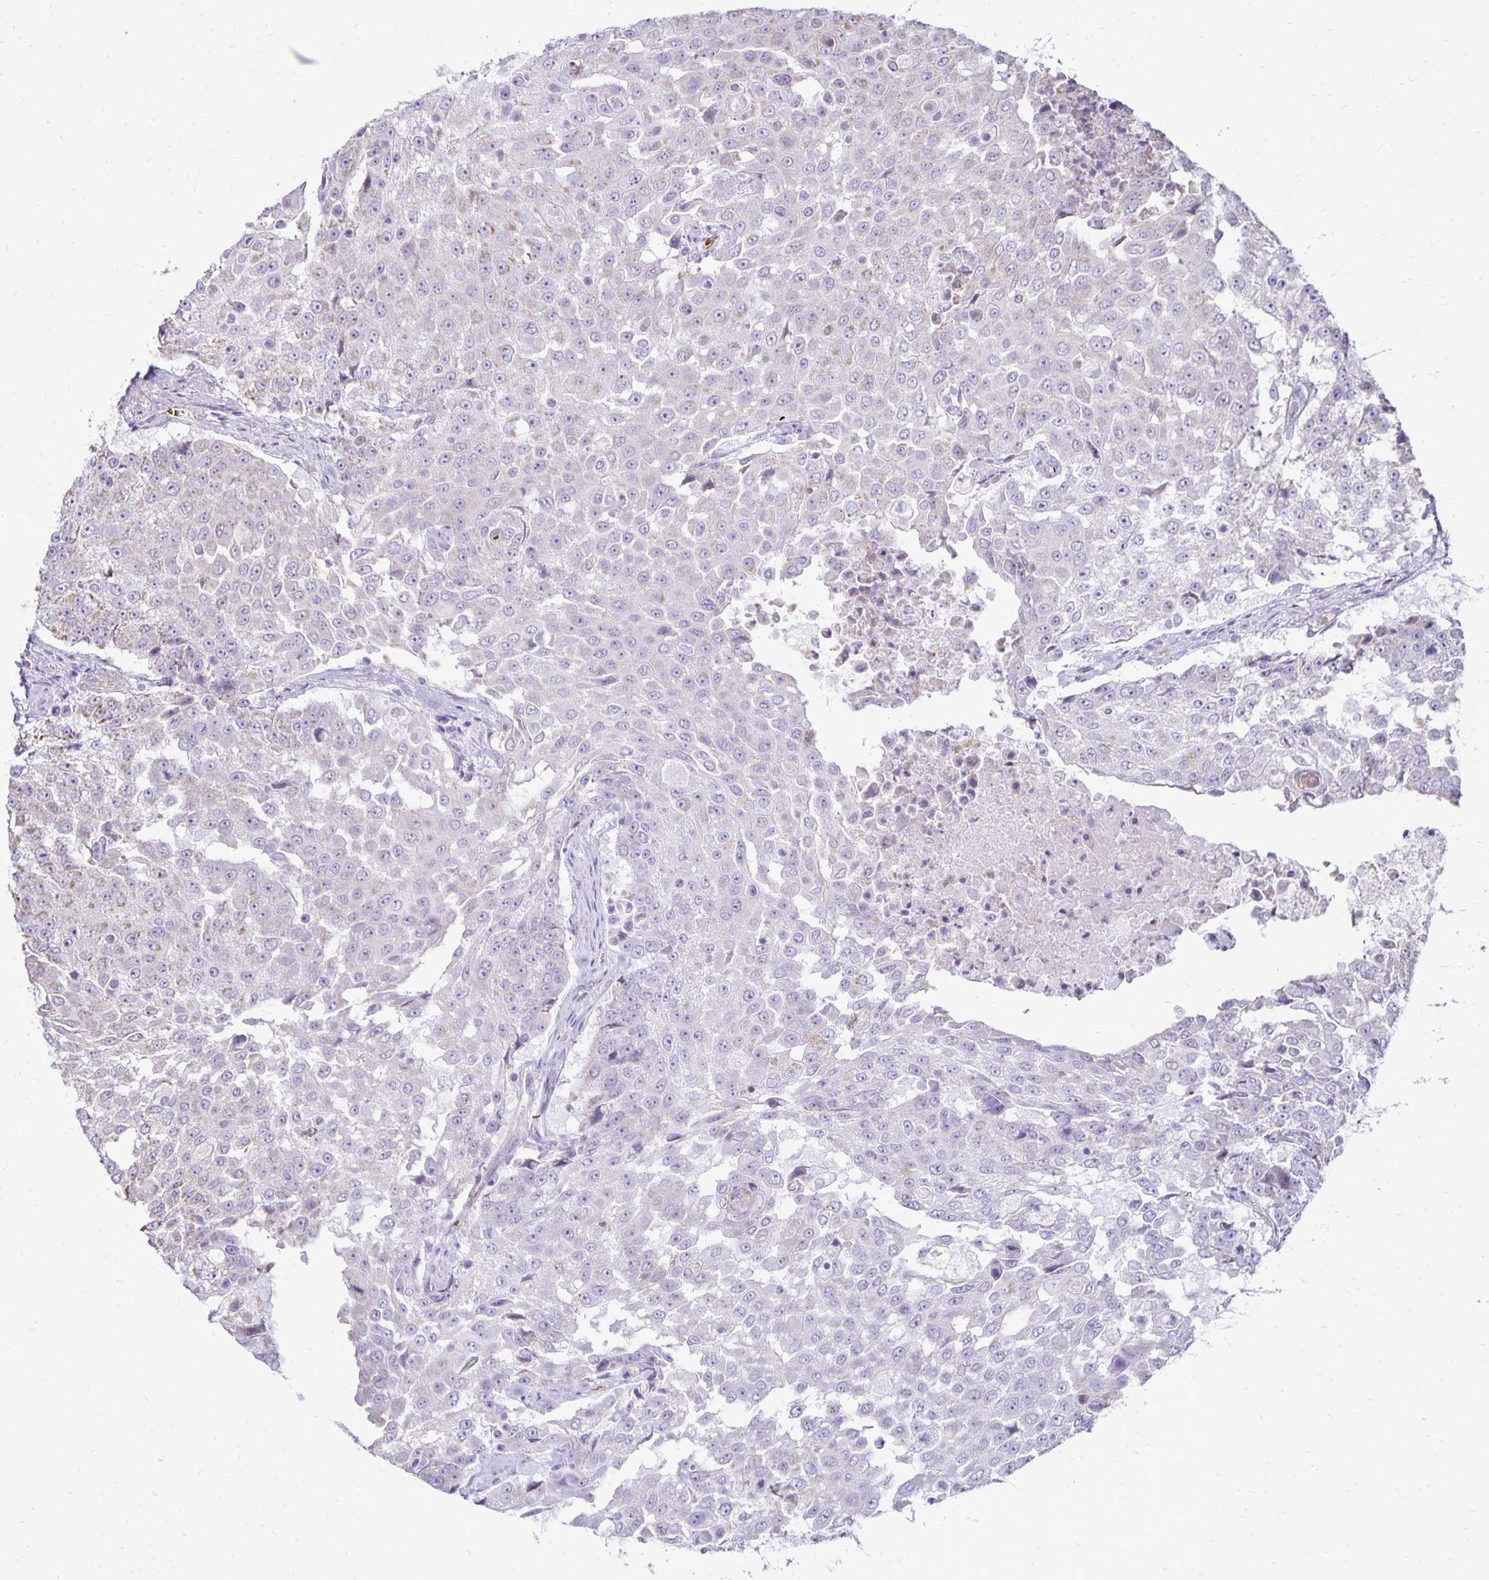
{"staining": {"intensity": "negative", "quantity": "none", "location": "none"}, "tissue": "urothelial cancer", "cell_type": "Tumor cells", "image_type": "cancer", "snomed": [{"axis": "morphology", "description": "Urothelial carcinoma, High grade"}, {"axis": "topography", "description": "Urinary bladder"}], "caption": "Human urothelial cancer stained for a protein using immunohistochemistry demonstrates no staining in tumor cells.", "gene": "FN3K", "patient": {"sex": "female", "age": 63}}